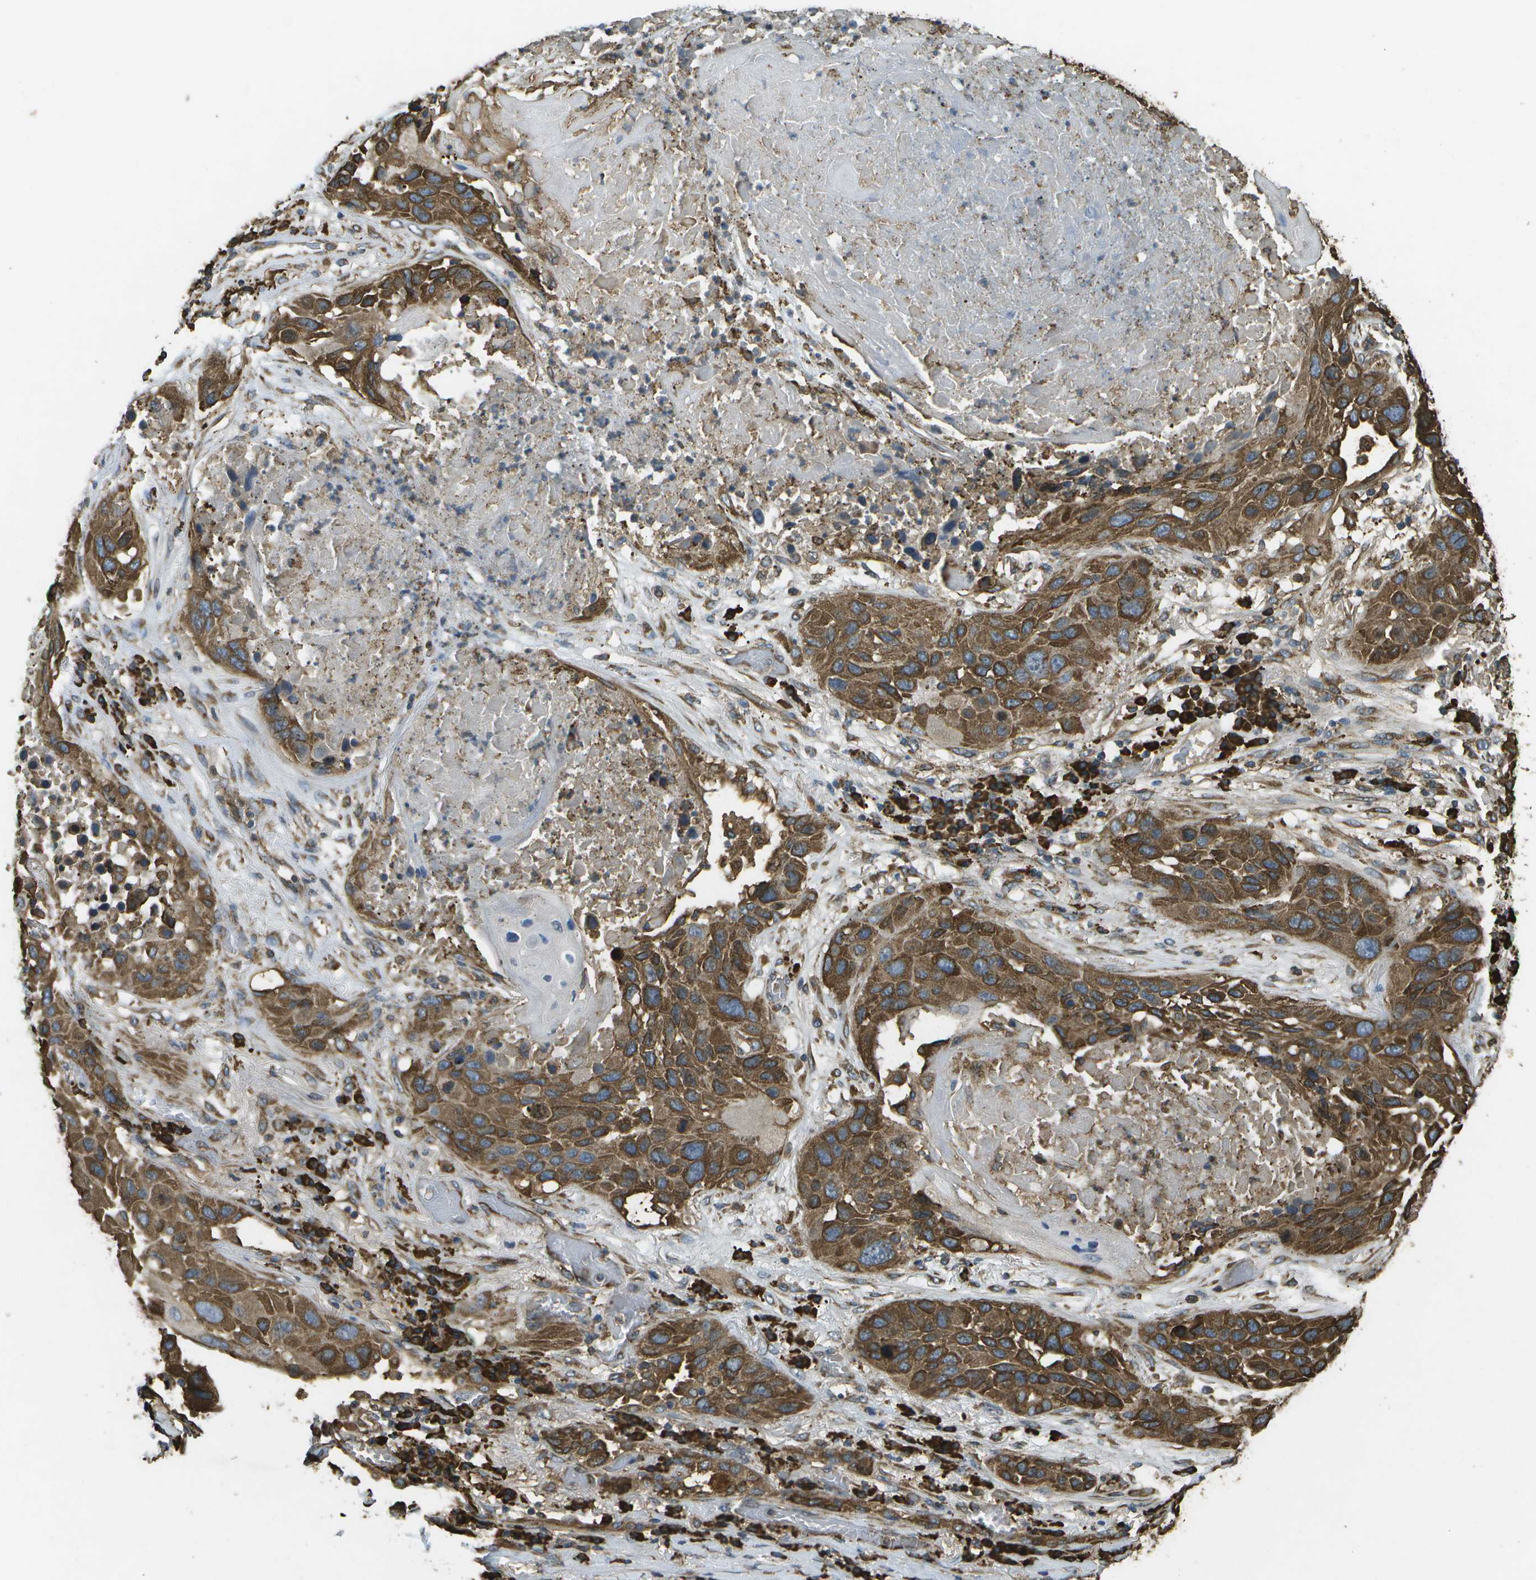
{"staining": {"intensity": "moderate", "quantity": ">75%", "location": "cytoplasmic/membranous"}, "tissue": "lung cancer", "cell_type": "Tumor cells", "image_type": "cancer", "snomed": [{"axis": "morphology", "description": "Squamous cell carcinoma, NOS"}, {"axis": "topography", "description": "Lung"}], "caption": "IHC image of lung squamous cell carcinoma stained for a protein (brown), which shows medium levels of moderate cytoplasmic/membranous positivity in approximately >75% of tumor cells.", "gene": "PDIA4", "patient": {"sex": "male", "age": 57}}